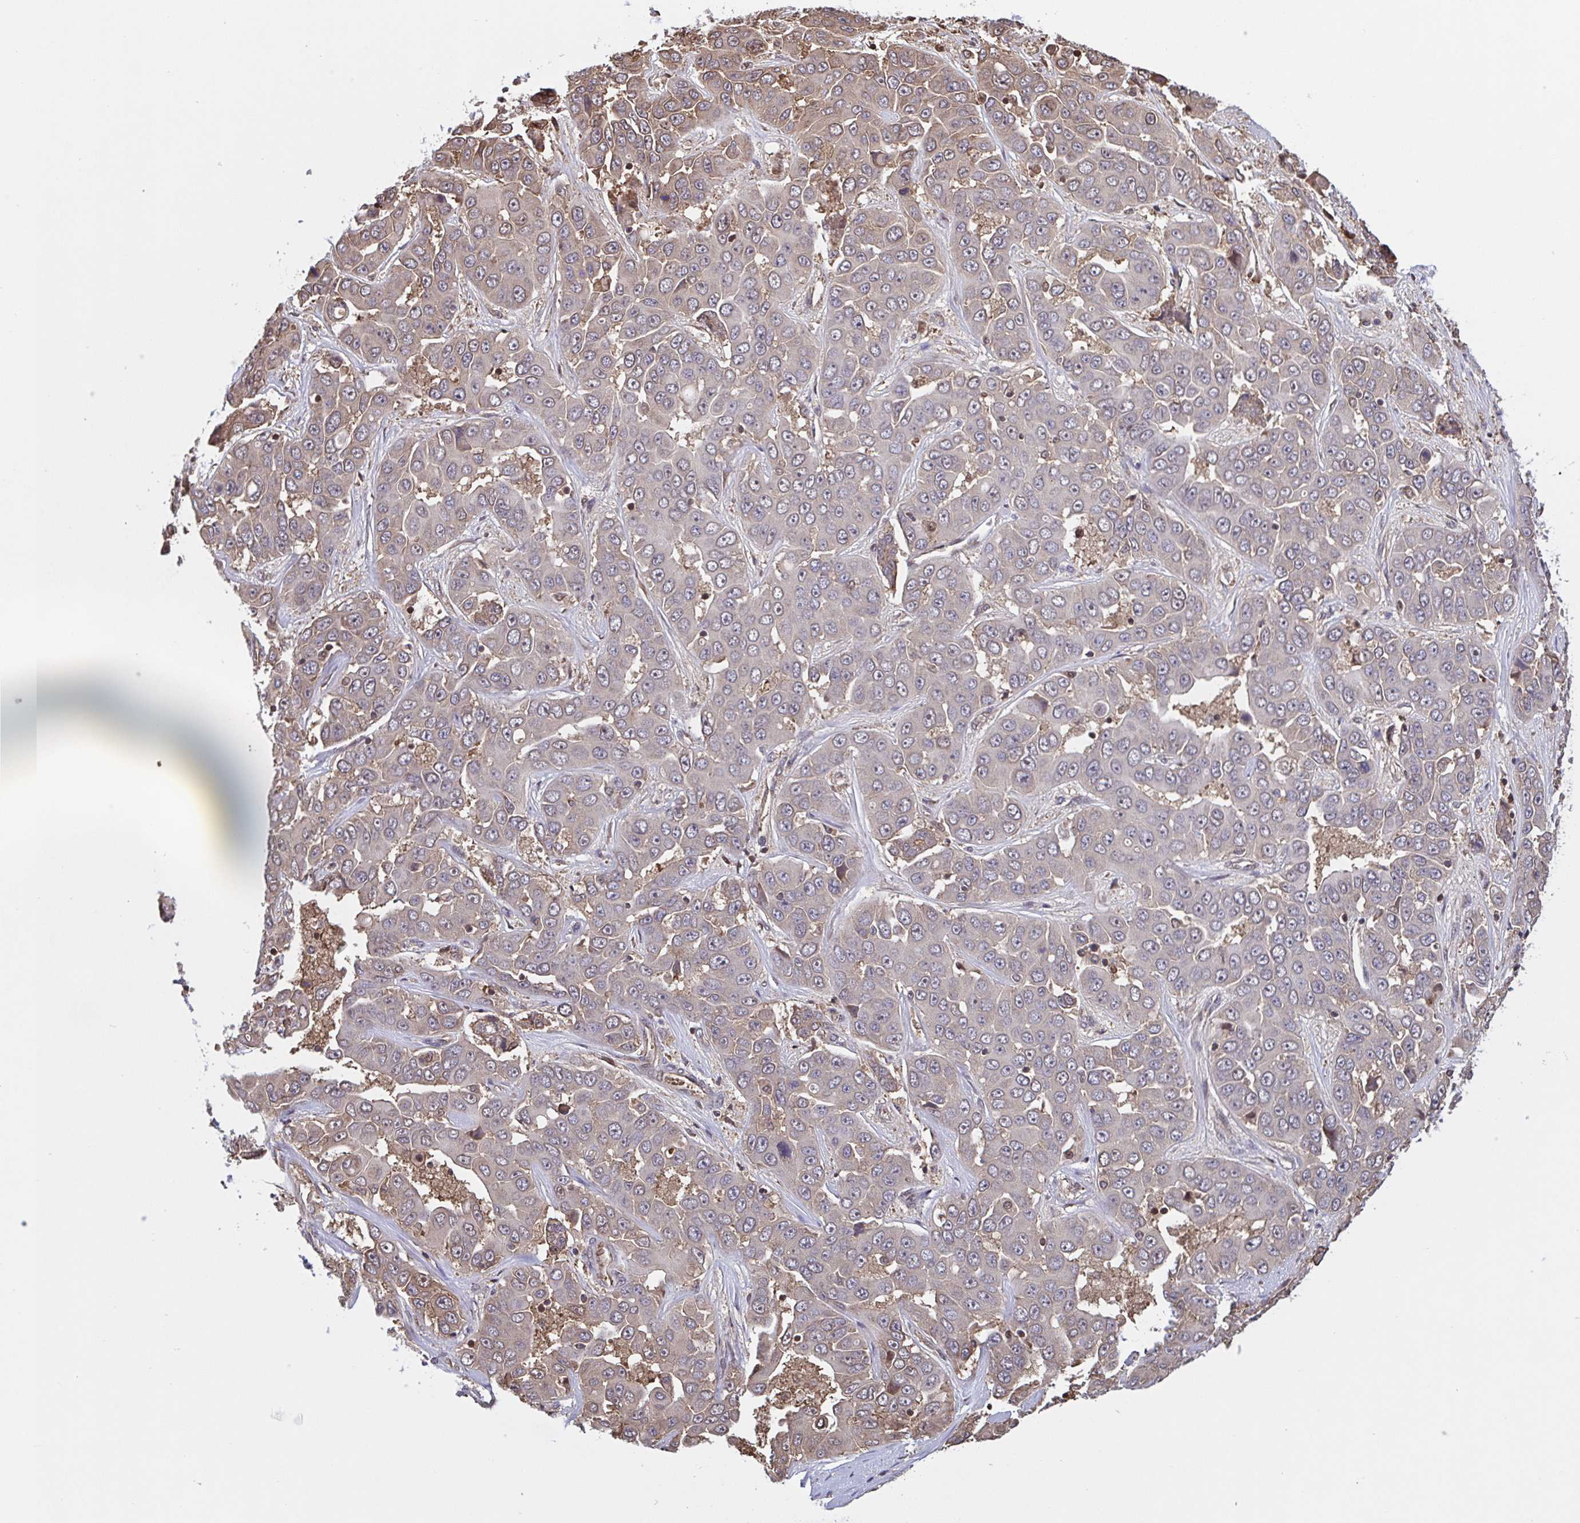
{"staining": {"intensity": "negative", "quantity": "none", "location": "none"}, "tissue": "liver cancer", "cell_type": "Tumor cells", "image_type": "cancer", "snomed": [{"axis": "morphology", "description": "Cholangiocarcinoma"}, {"axis": "topography", "description": "Liver"}], "caption": "This is an immunohistochemistry micrograph of human cholangiocarcinoma (liver). There is no staining in tumor cells.", "gene": "SEC63", "patient": {"sex": "female", "age": 52}}